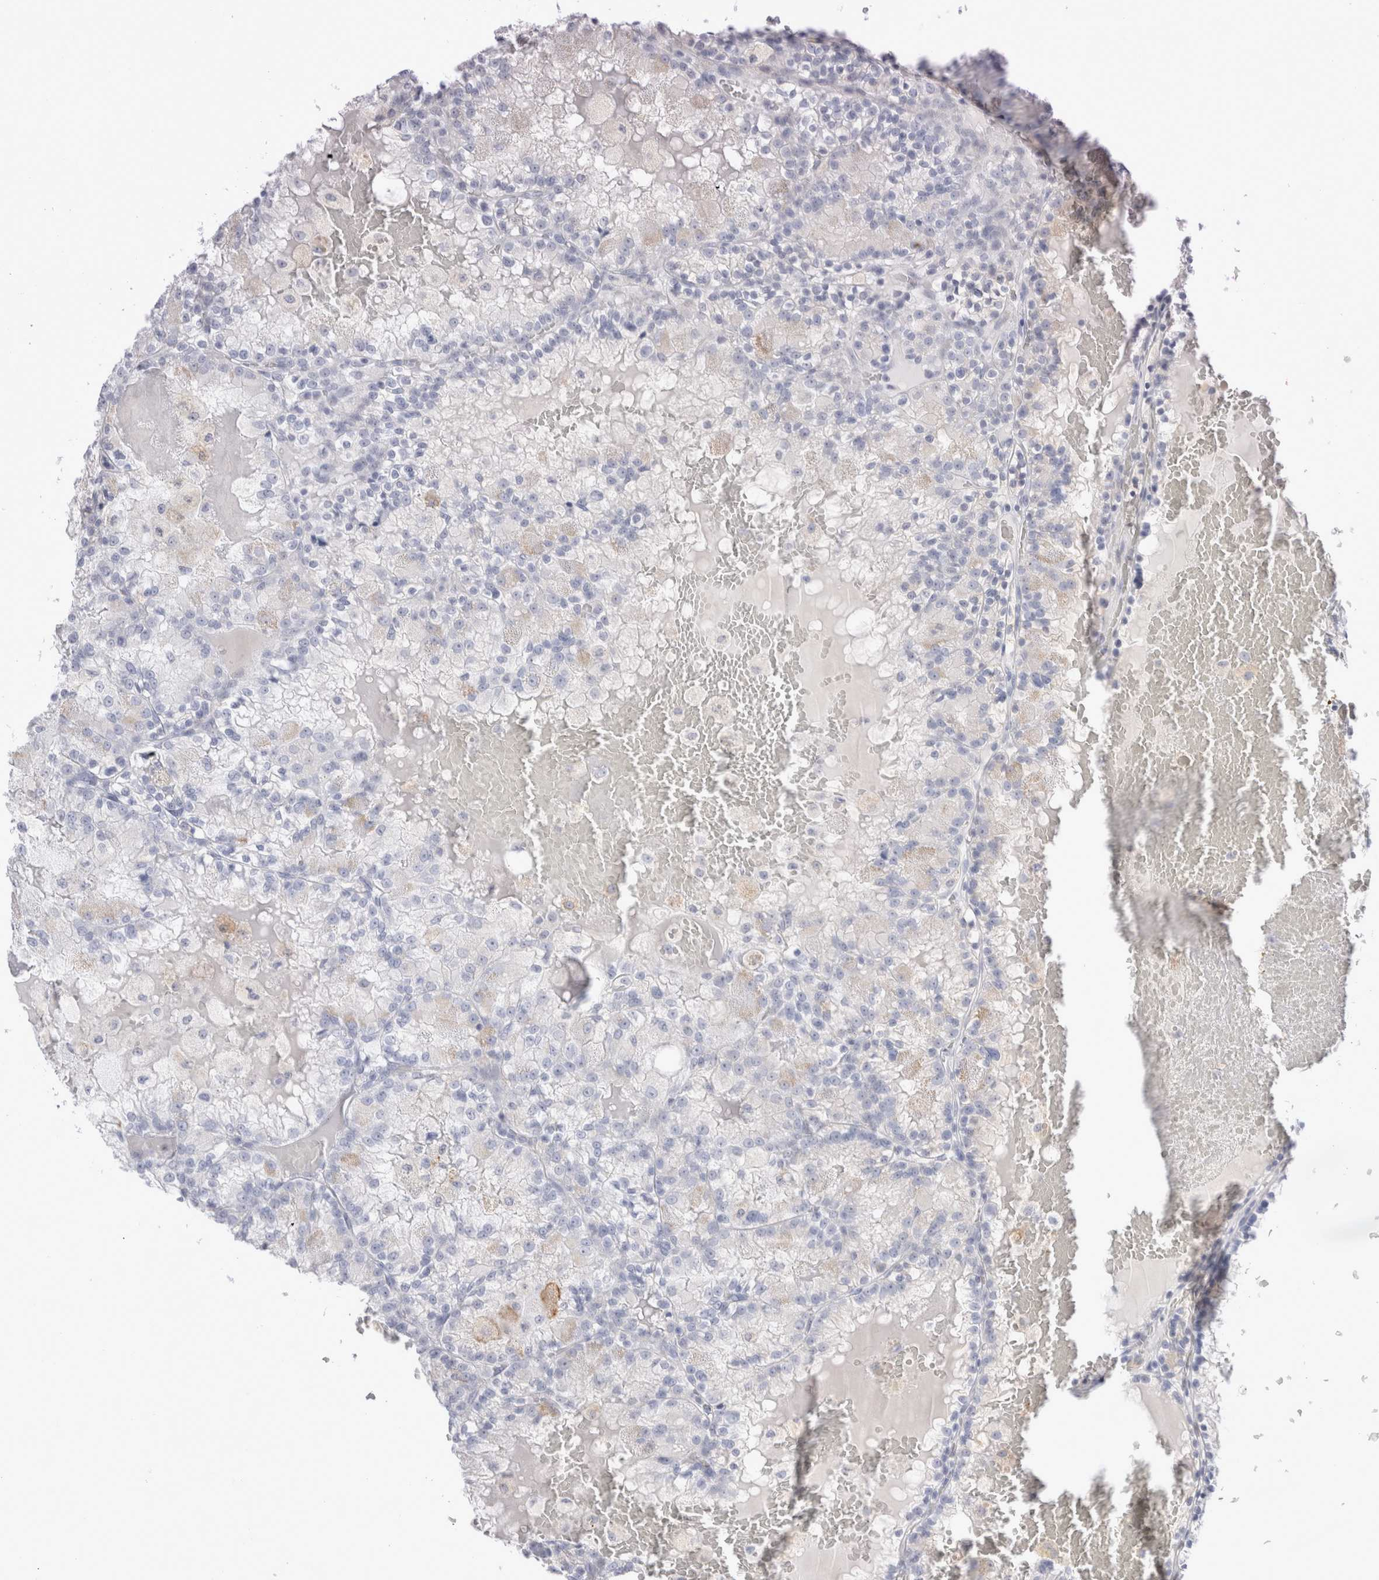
{"staining": {"intensity": "negative", "quantity": "none", "location": "none"}, "tissue": "renal cancer", "cell_type": "Tumor cells", "image_type": "cancer", "snomed": [{"axis": "morphology", "description": "Adenocarcinoma, NOS"}, {"axis": "topography", "description": "Kidney"}], "caption": "A high-resolution histopathology image shows immunohistochemistry staining of renal cancer, which demonstrates no significant expression in tumor cells.", "gene": "MUC15", "patient": {"sex": "female", "age": 56}}